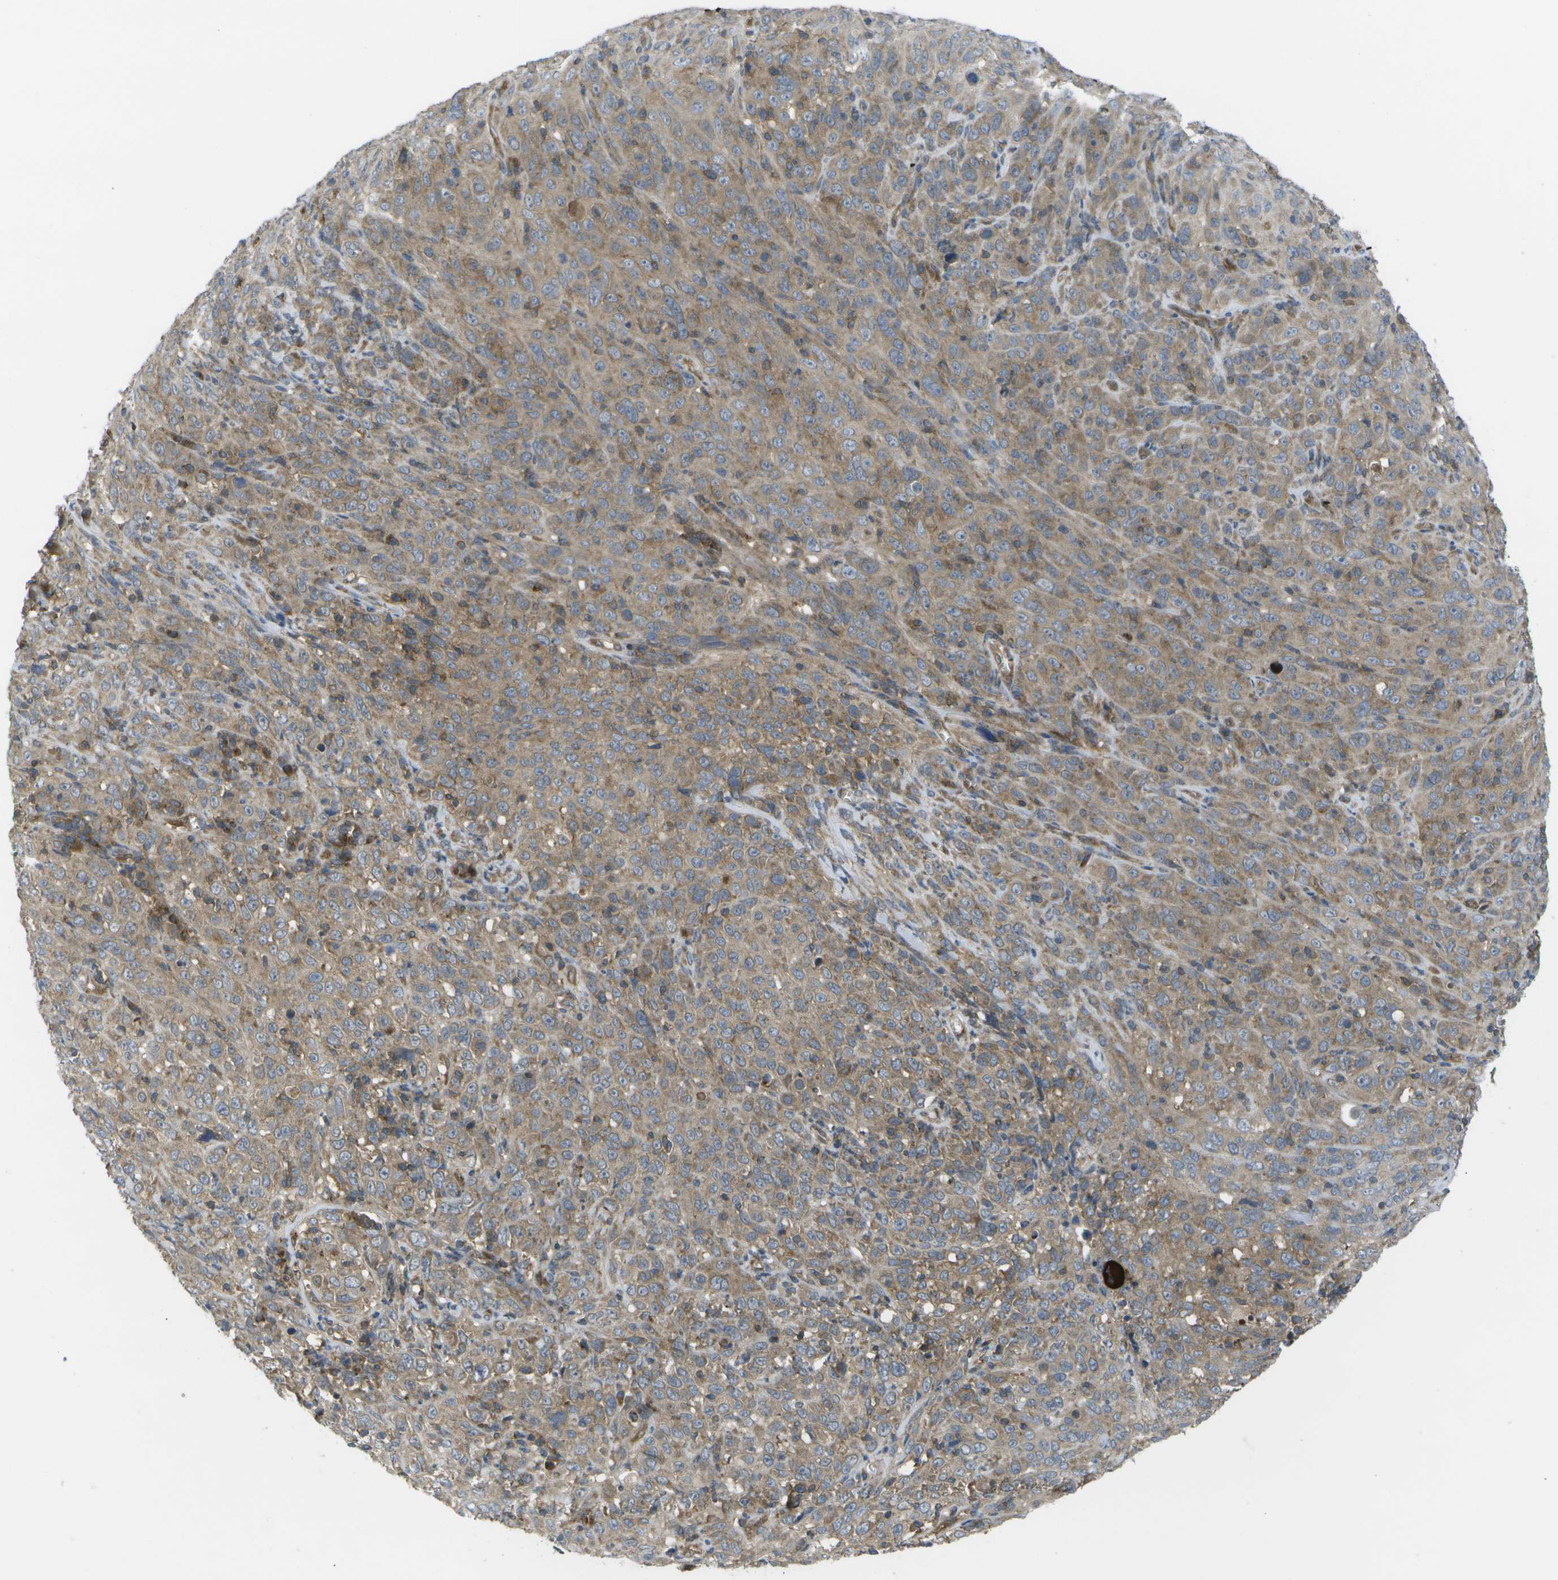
{"staining": {"intensity": "moderate", "quantity": ">75%", "location": "cytoplasmic/membranous"}, "tissue": "cervical cancer", "cell_type": "Tumor cells", "image_type": "cancer", "snomed": [{"axis": "morphology", "description": "Squamous cell carcinoma, NOS"}, {"axis": "topography", "description": "Cervix"}], "caption": "DAB (3,3'-diaminobenzidine) immunohistochemical staining of human cervical cancer demonstrates moderate cytoplasmic/membranous protein expression in approximately >75% of tumor cells.", "gene": "DPM3", "patient": {"sex": "female", "age": 46}}